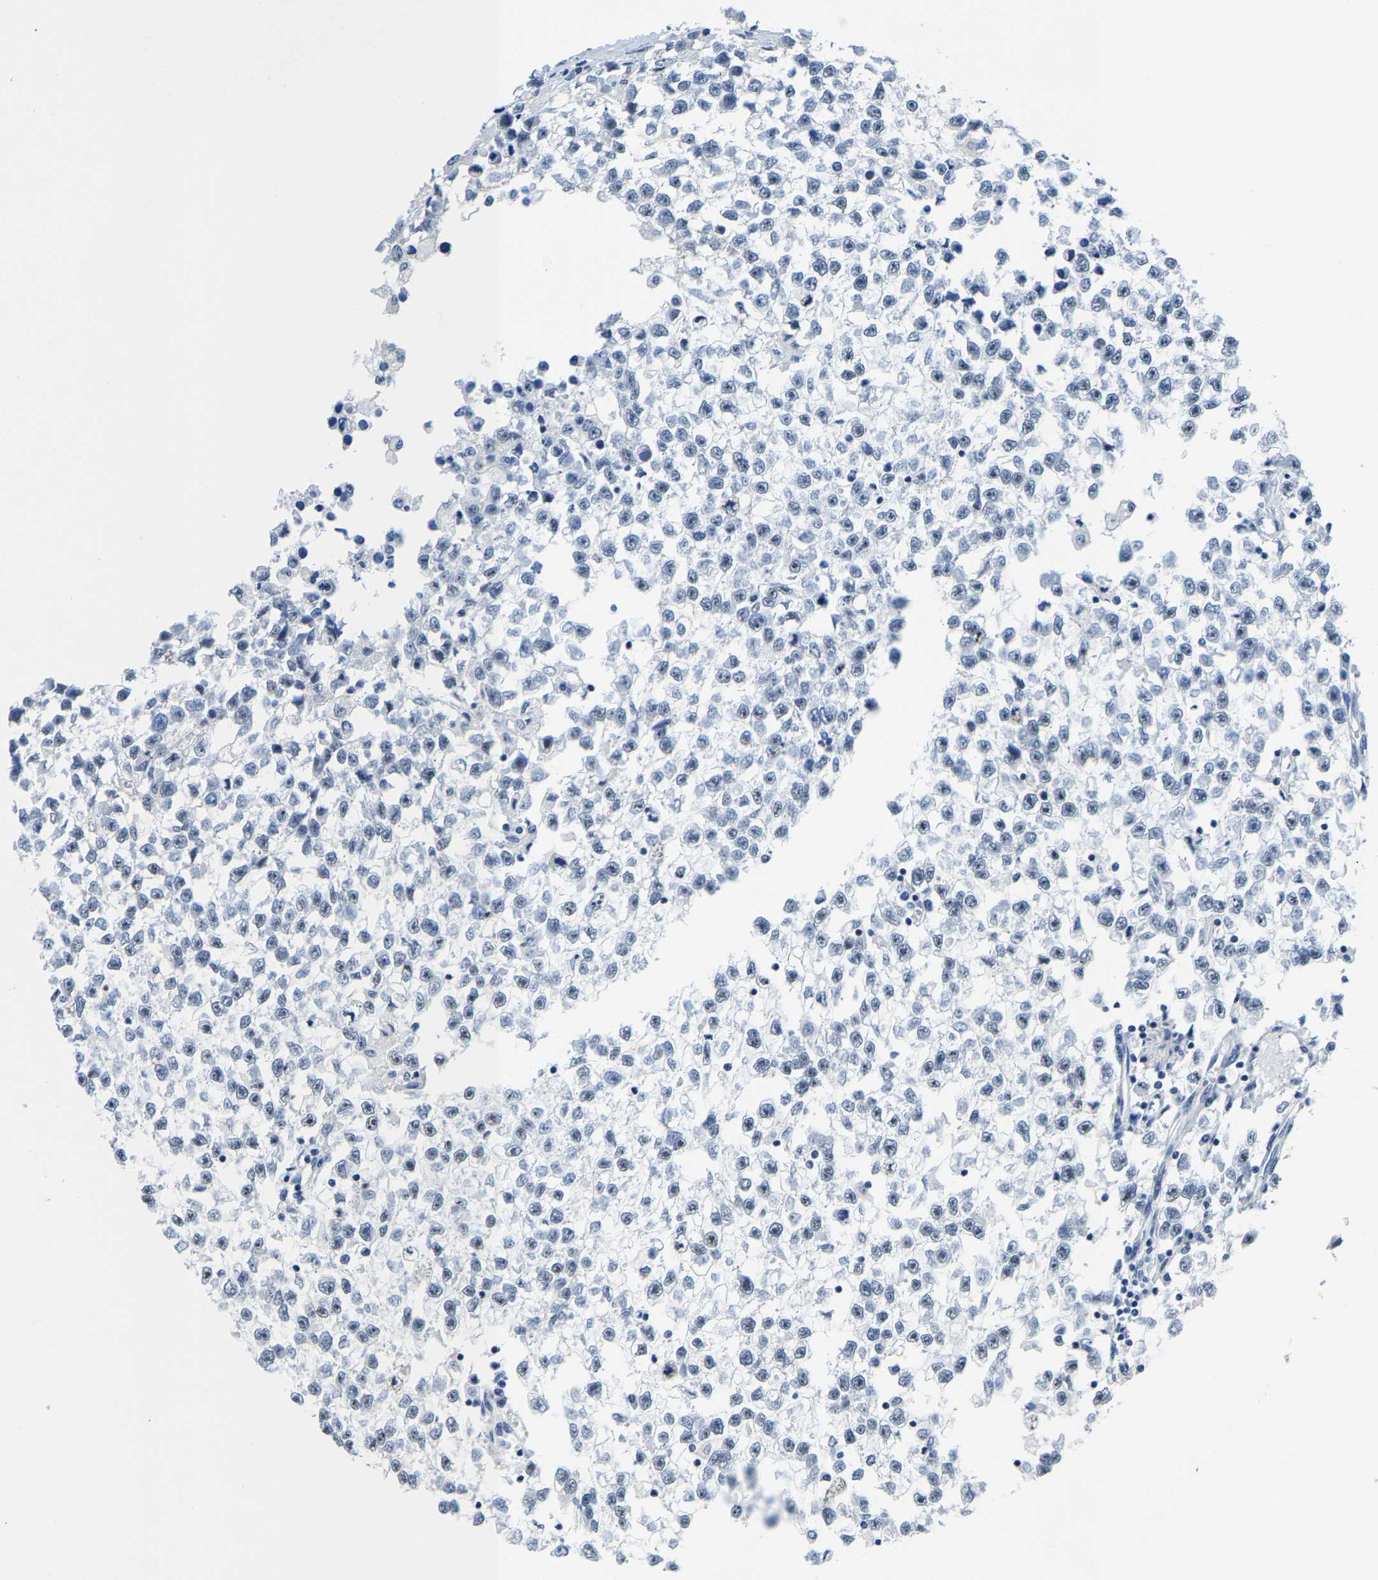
{"staining": {"intensity": "negative", "quantity": "none", "location": "none"}, "tissue": "testis cancer", "cell_type": "Tumor cells", "image_type": "cancer", "snomed": [{"axis": "morphology", "description": "Seminoma, NOS"}, {"axis": "morphology", "description": "Carcinoma, Embryonal, NOS"}, {"axis": "topography", "description": "Testis"}], "caption": "Testis cancer stained for a protein using immunohistochemistry demonstrates no expression tumor cells.", "gene": "SSH3", "patient": {"sex": "male", "age": 51}}